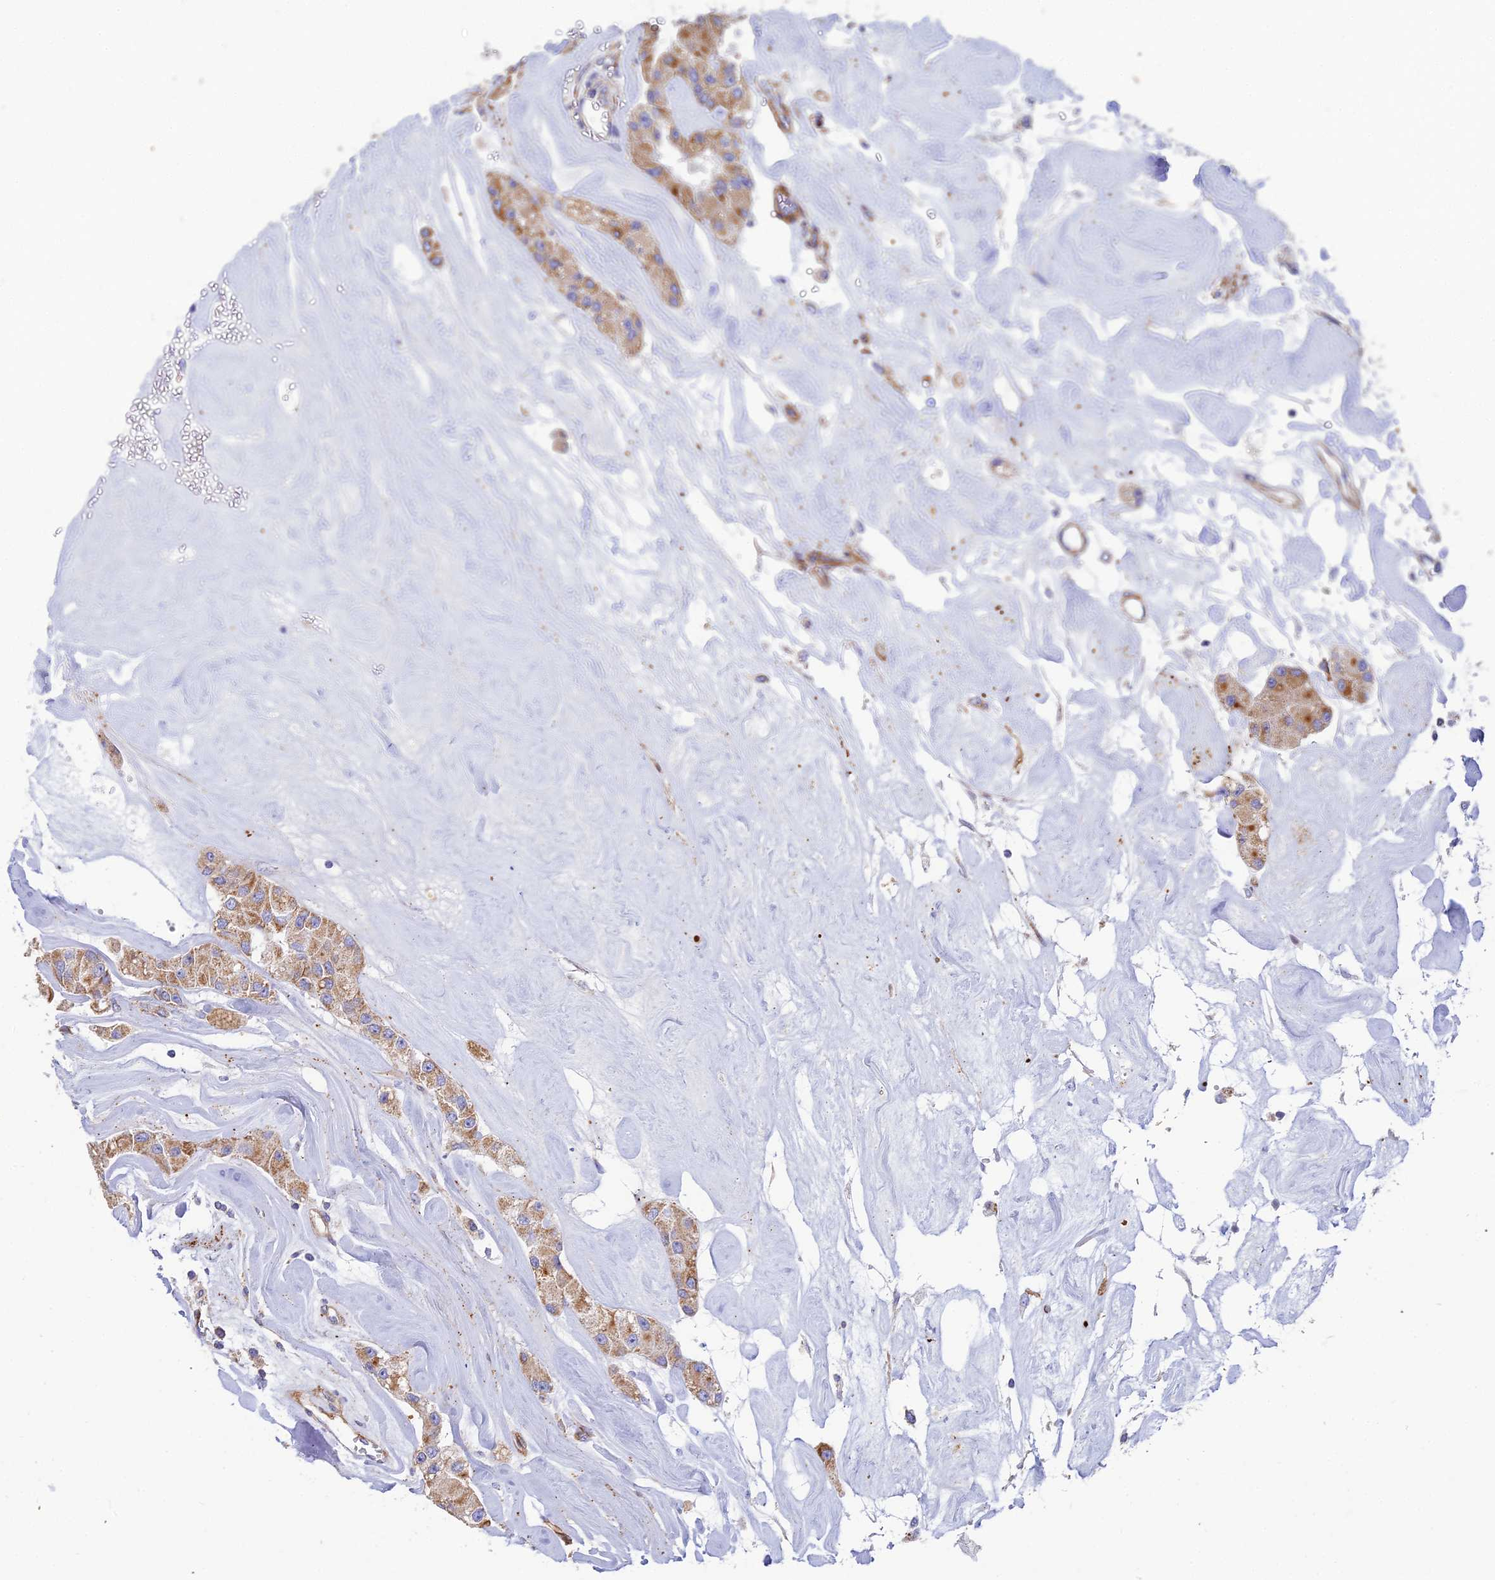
{"staining": {"intensity": "moderate", "quantity": ">75%", "location": "cytoplasmic/membranous"}, "tissue": "carcinoid", "cell_type": "Tumor cells", "image_type": "cancer", "snomed": [{"axis": "morphology", "description": "Carcinoid, malignant, NOS"}, {"axis": "topography", "description": "Pancreas"}], "caption": "About >75% of tumor cells in human carcinoid exhibit moderate cytoplasmic/membranous protein positivity as visualized by brown immunohistochemical staining.", "gene": "CSPG4", "patient": {"sex": "male", "age": 41}}